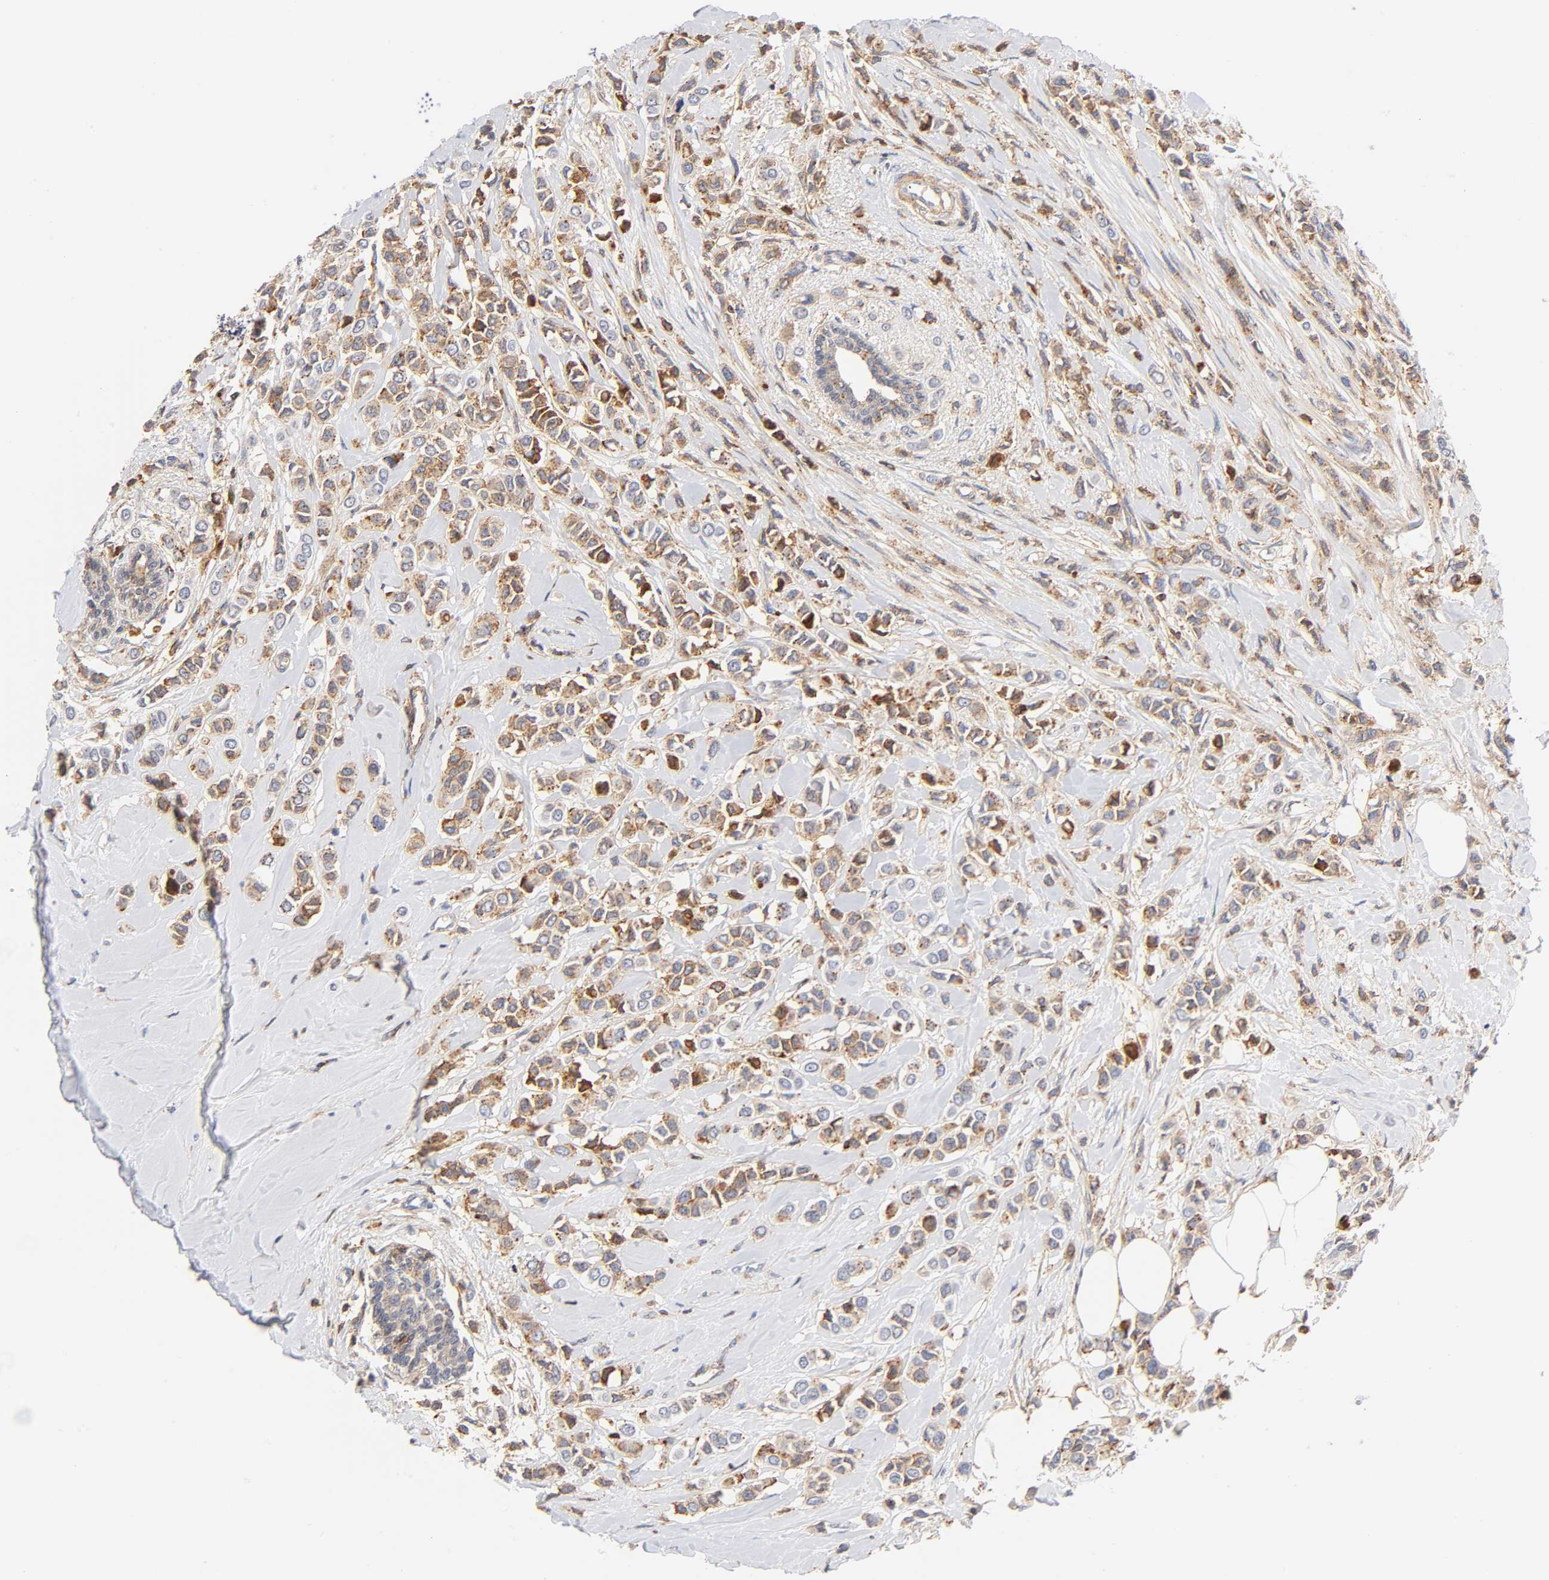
{"staining": {"intensity": "moderate", "quantity": ">75%", "location": "cytoplasmic/membranous"}, "tissue": "breast cancer", "cell_type": "Tumor cells", "image_type": "cancer", "snomed": [{"axis": "morphology", "description": "Lobular carcinoma"}, {"axis": "topography", "description": "Breast"}], "caption": "Brown immunohistochemical staining in human breast cancer (lobular carcinoma) exhibits moderate cytoplasmic/membranous expression in approximately >75% of tumor cells.", "gene": "ANXA7", "patient": {"sex": "female", "age": 51}}